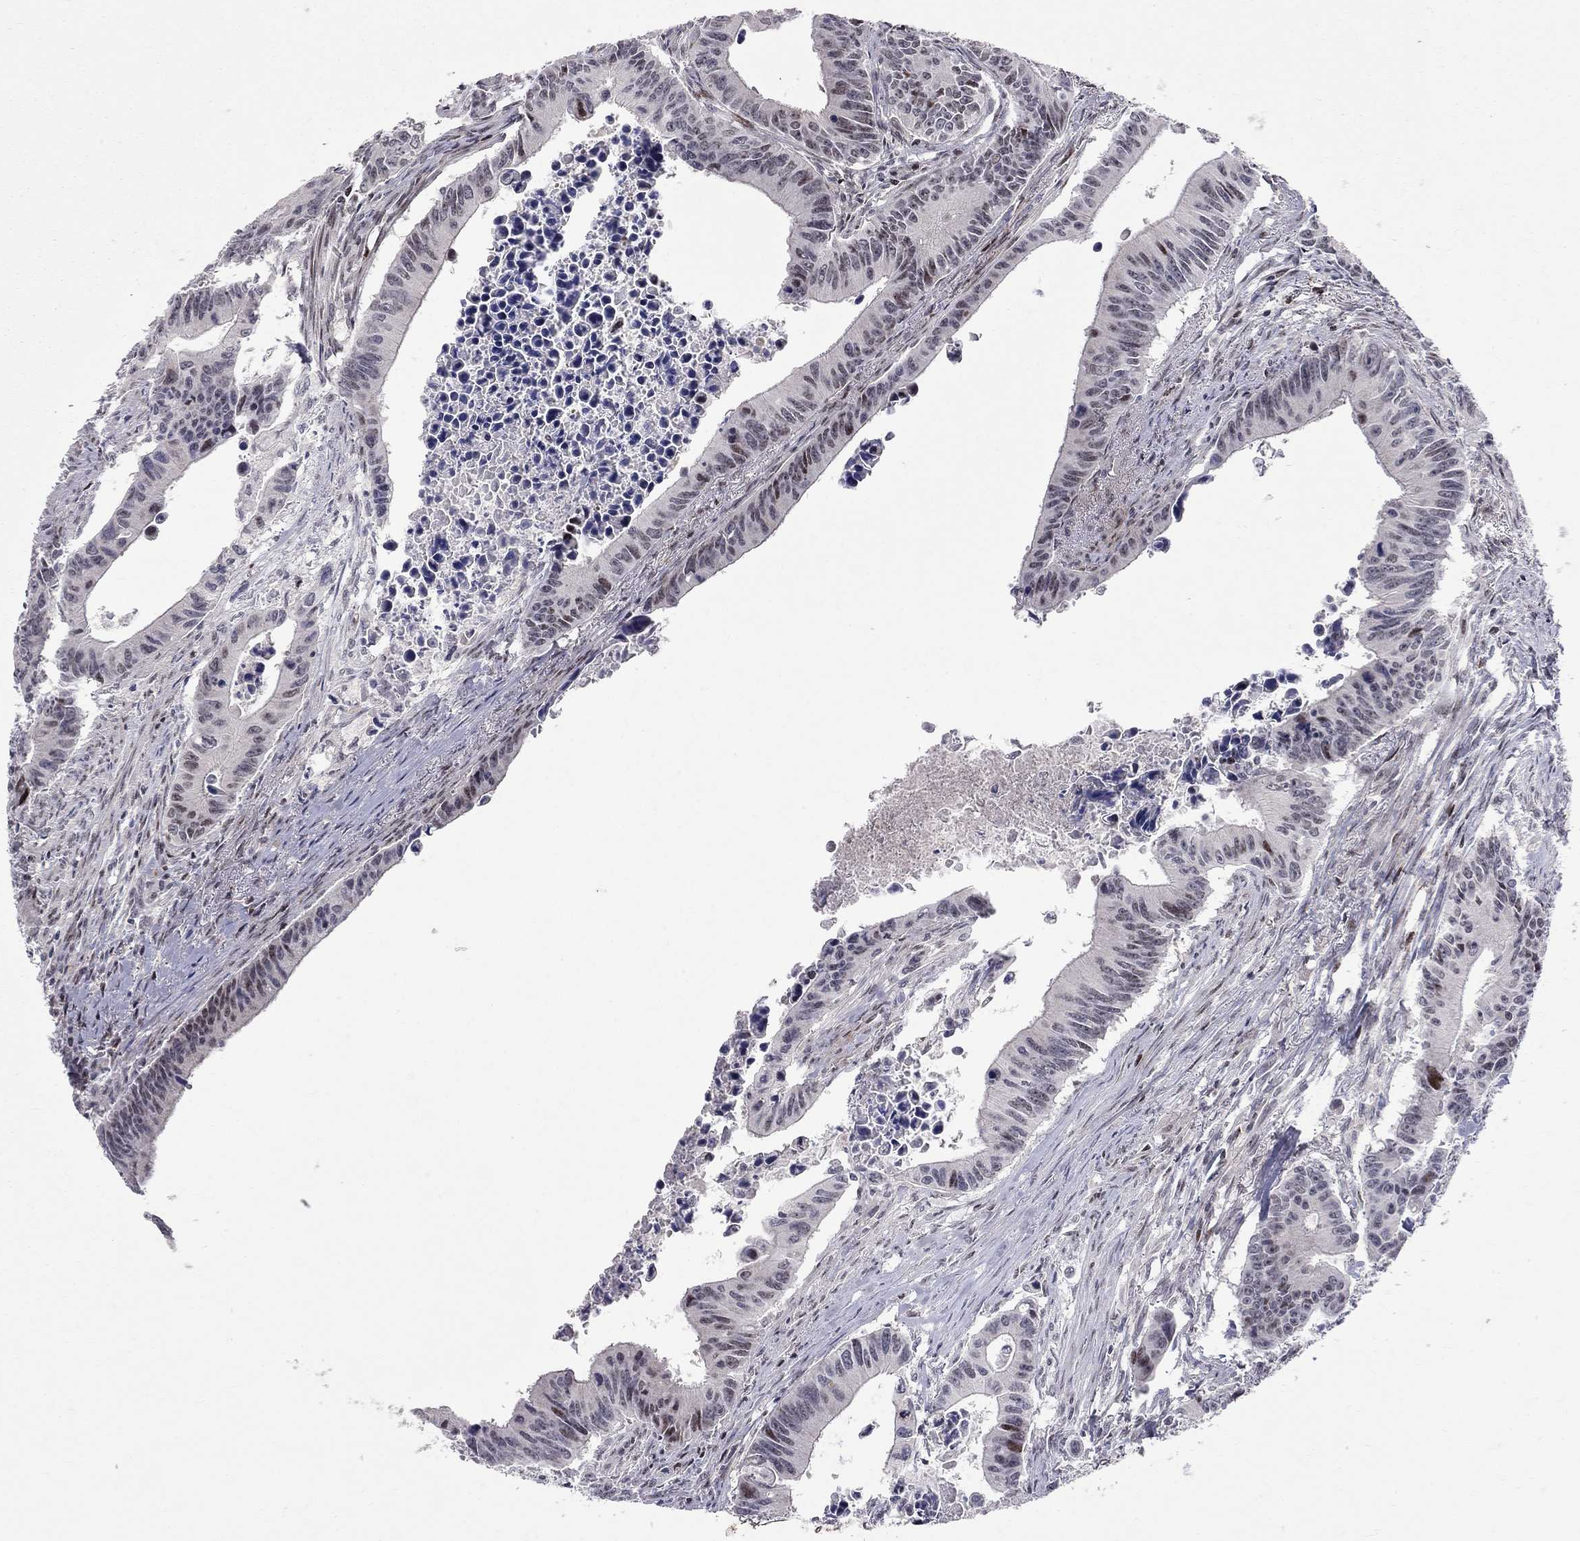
{"staining": {"intensity": "weak", "quantity": "<25%", "location": "nuclear"}, "tissue": "colorectal cancer", "cell_type": "Tumor cells", "image_type": "cancer", "snomed": [{"axis": "morphology", "description": "Adenocarcinoma, NOS"}, {"axis": "topography", "description": "Colon"}], "caption": "Protein analysis of colorectal cancer (adenocarcinoma) exhibits no significant staining in tumor cells.", "gene": "HDAC3", "patient": {"sex": "female", "age": 87}}